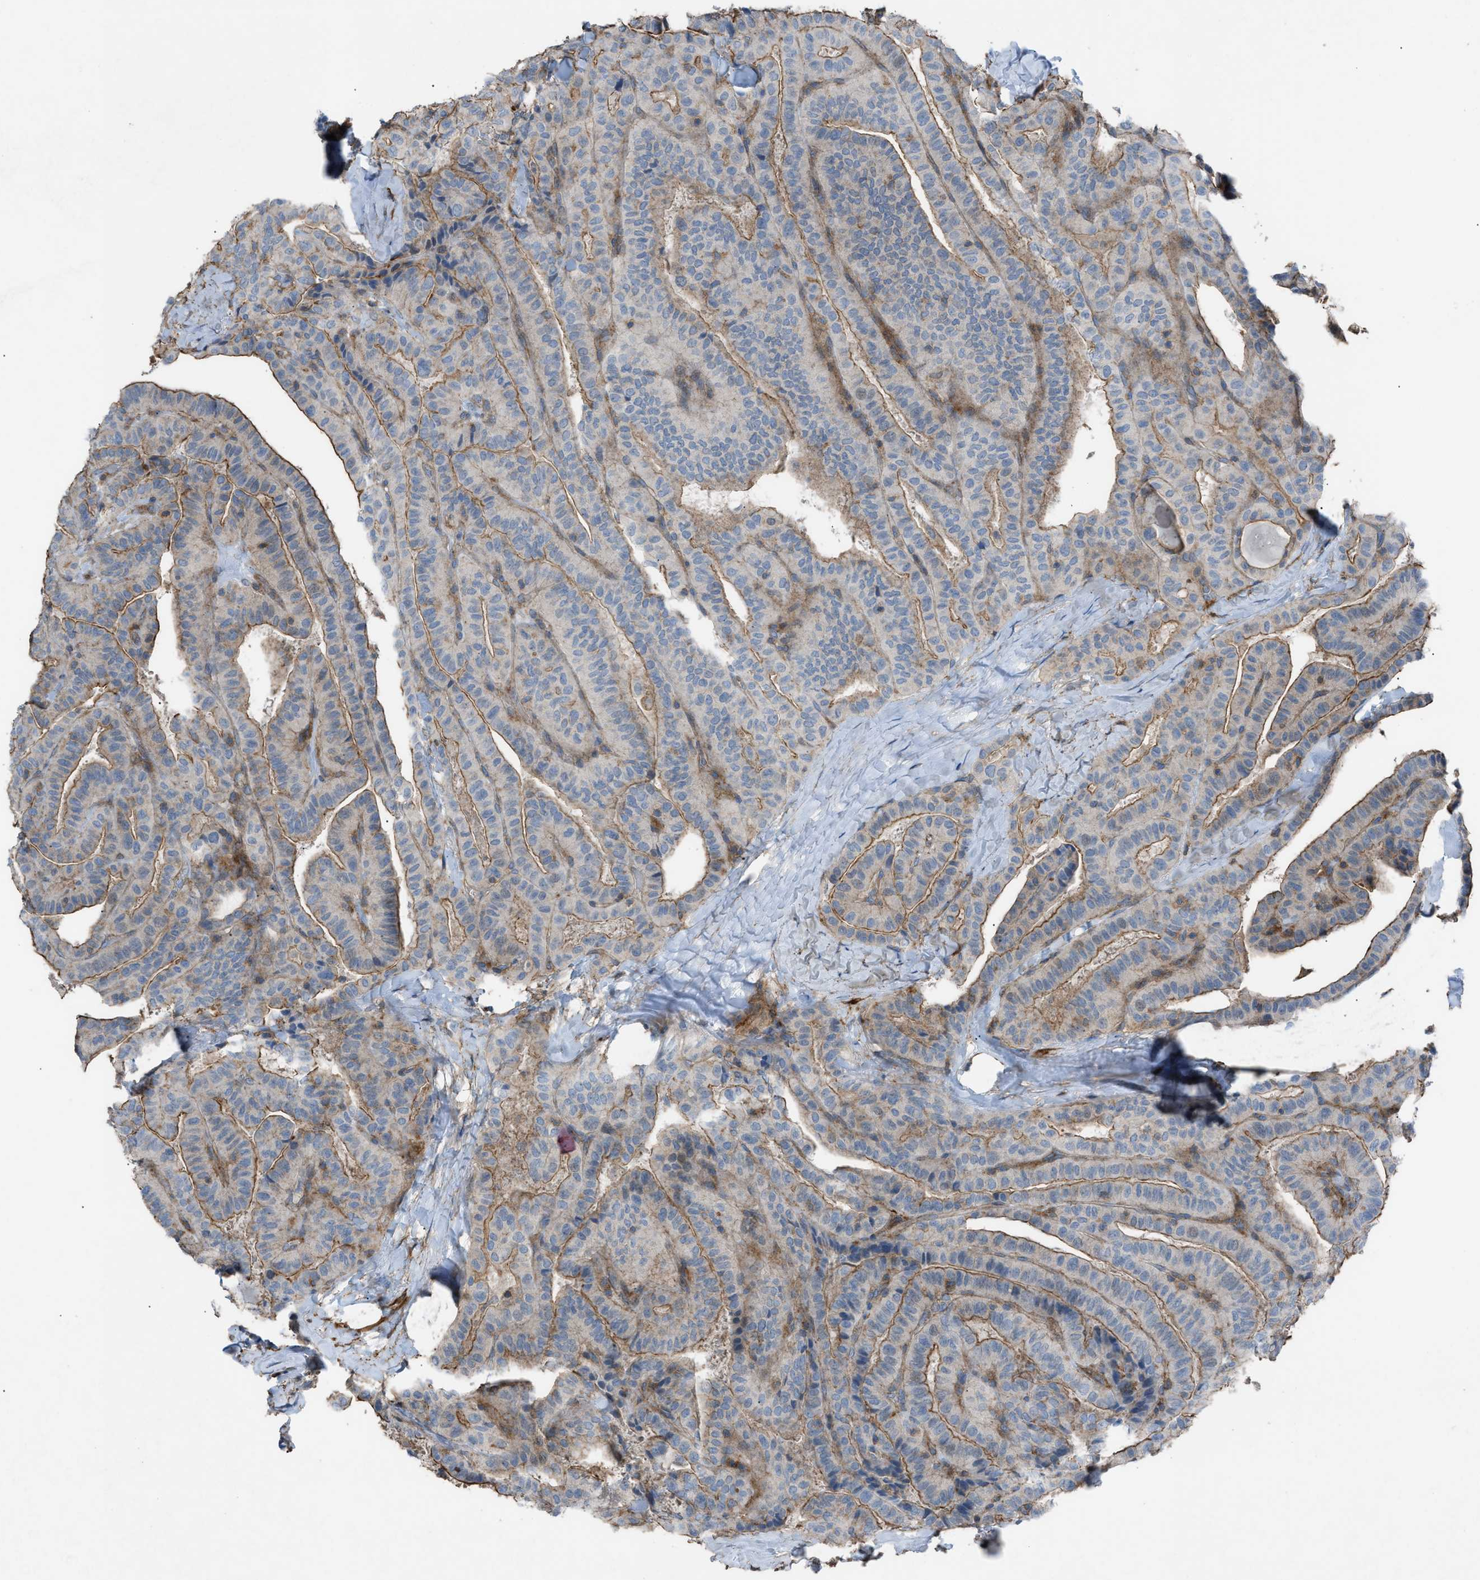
{"staining": {"intensity": "moderate", "quantity": ">75%", "location": "cytoplasmic/membranous"}, "tissue": "thyroid cancer", "cell_type": "Tumor cells", "image_type": "cancer", "snomed": [{"axis": "morphology", "description": "Papillary adenocarcinoma, NOS"}, {"axis": "topography", "description": "Thyroid gland"}], "caption": "This is a micrograph of immunohistochemistry staining of thyroid papillary adenocarcinoma, which shows moderate staining in the cytoplasmic/membranous of tumor cells.", "gene": "NCK2", "patient": {"sex": "male", "age": 77}}